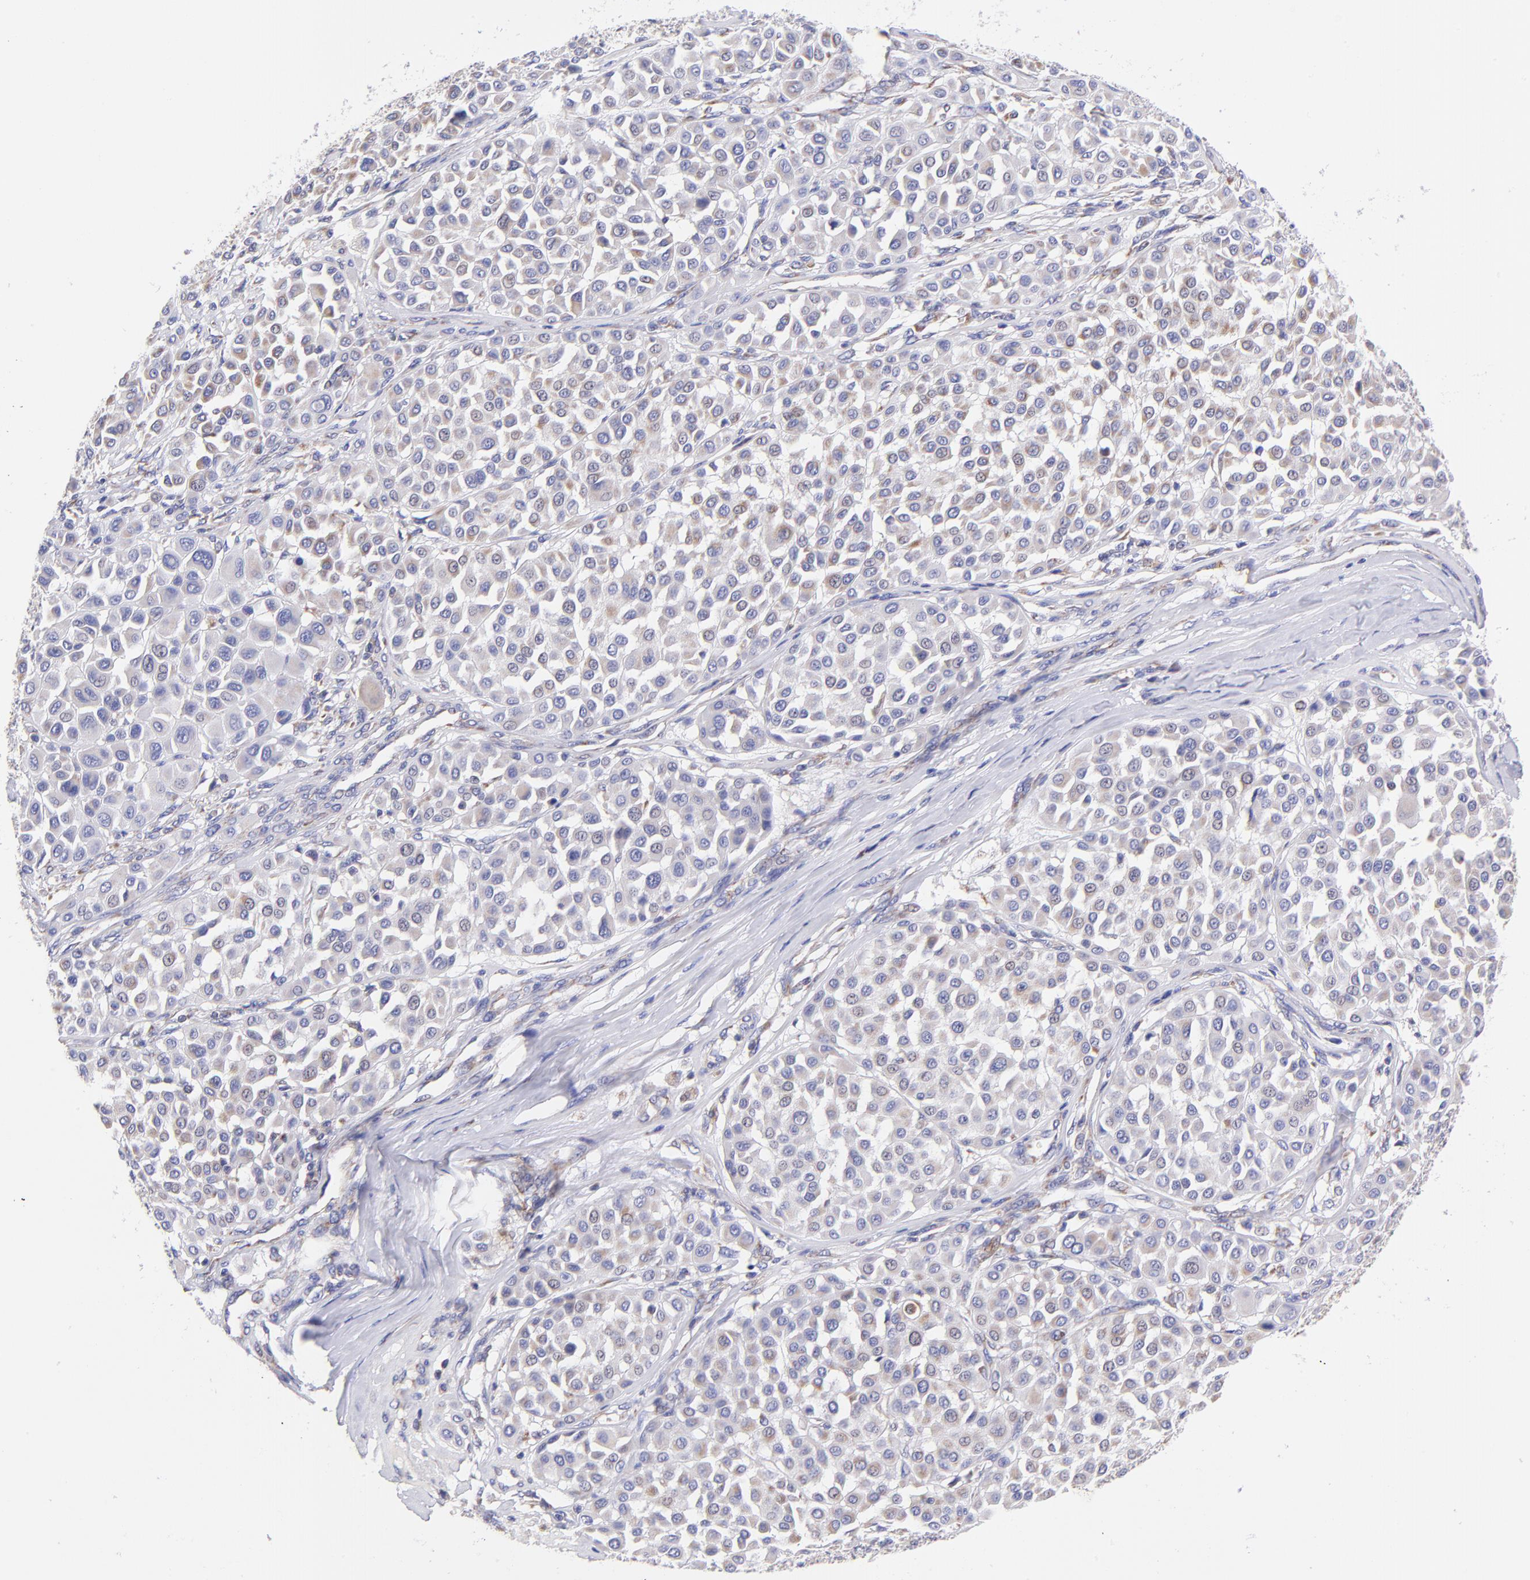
{"staining": {"intensity": "moderate", "quantity": "25%-75%", "location": "cytoplasmic/membranous"}, "tissue": "melanoma", "cell_type": "Tumor cells", "image_type": "cancer", "snomed": [{"axis": "morphology", "description": "Malignant melanoma, Metastatic site"}, {"axis": "topography", "description": "Soft tissue"}], "caption": "A medium amount of moderate cytoplasmic/membranous staining is appreciated in approximately 25%-75% of tumor cells in melanoma tissue.", "gene": "NDUFB7", "patient": {"sex": "male", "age": 41}}